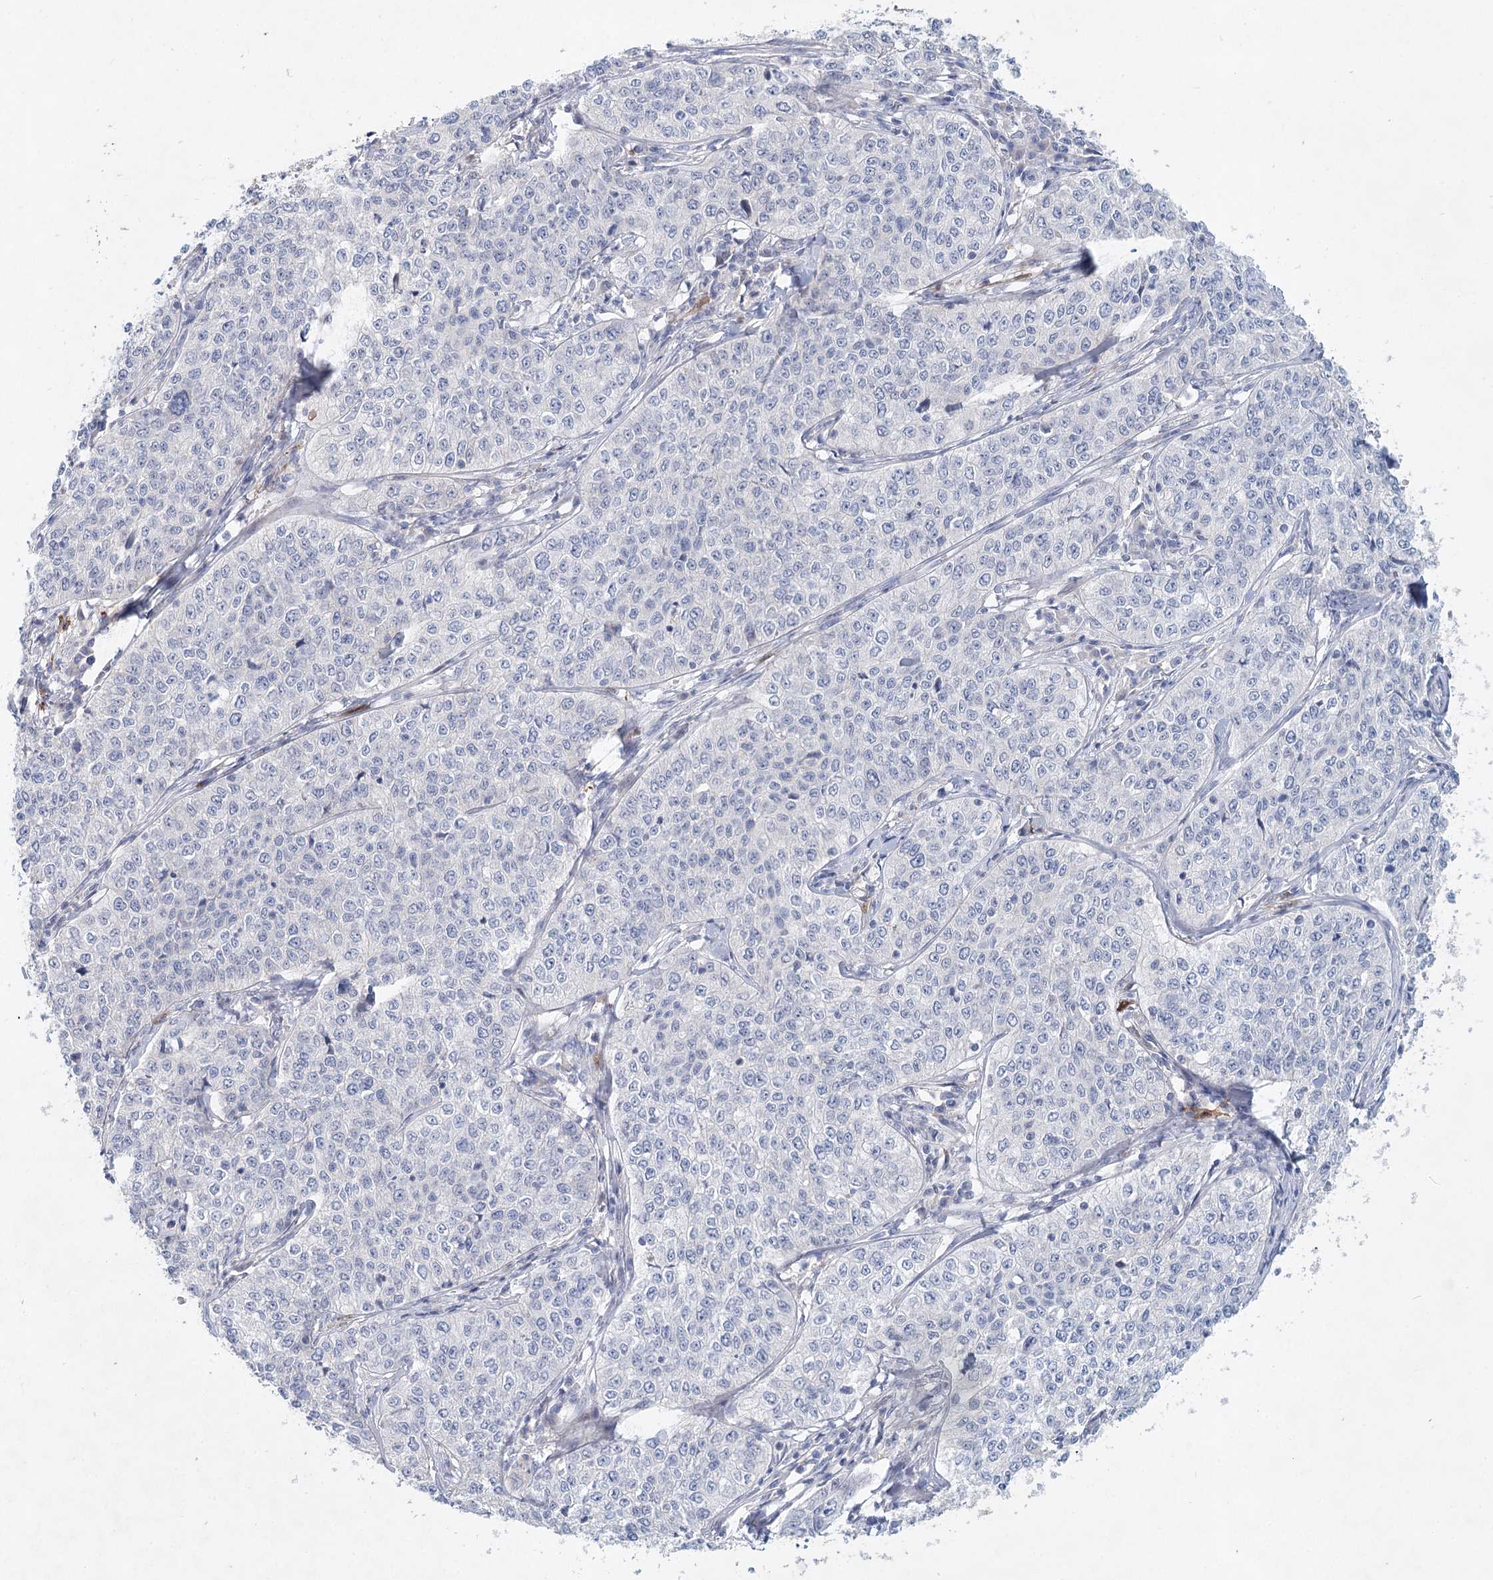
{"staining": {"intensity": "negative", "quantity": "none", "location": "none"}, "tissue": "cervical cancer", "cell_type": "Tumor cells", "image_type": "cancer", "snomed": [{"axis": "morphology", "description": "Squamous cell carcinoma, NOS"}, {"axis": "topography", "description": "Cervix"}], "caption": "The image demonstrates no staining of tumor cells in cervical squamous cell carcinoma.", "gene": "SLC19A3", "patient": {"sex": "female", "age": 35}}